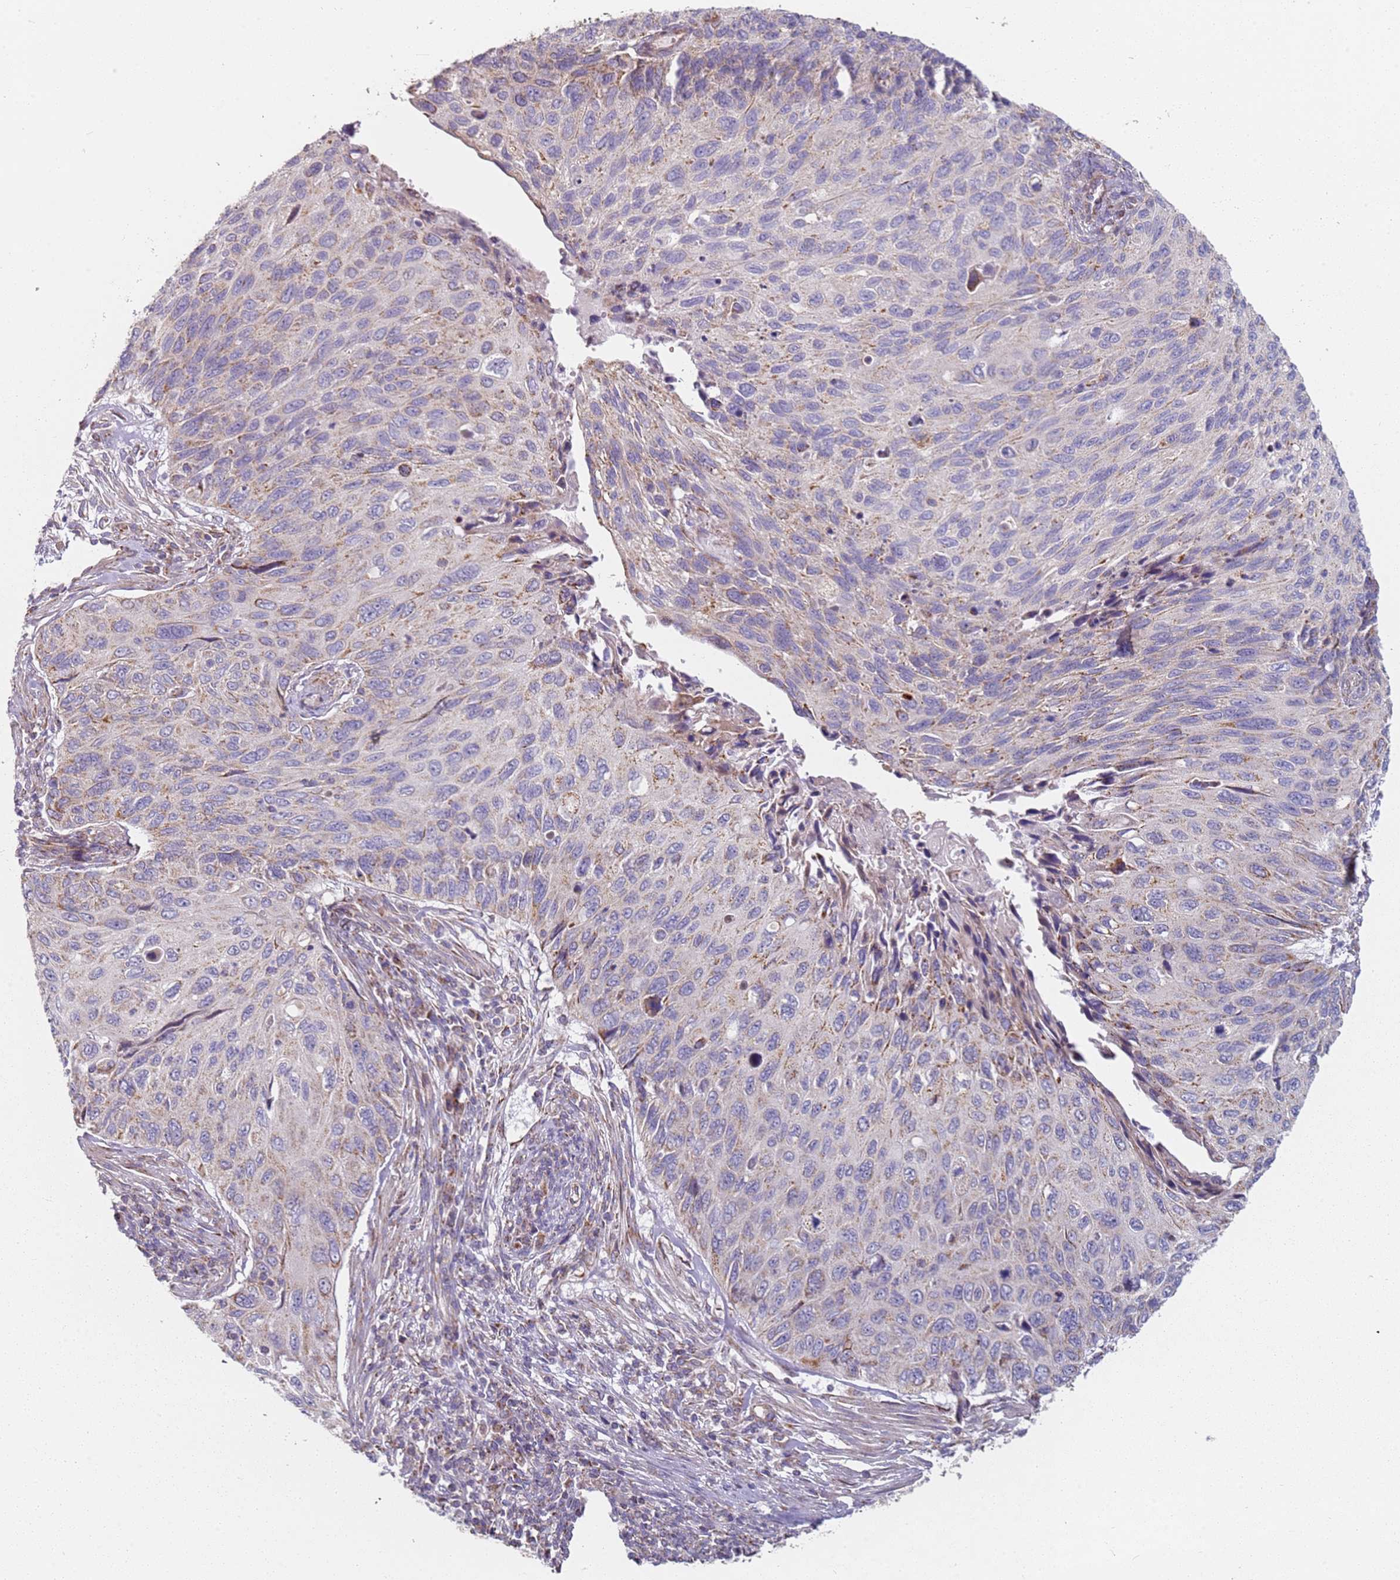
{"staining": {"intensity": "weak", "quantity": "<25%", "location": "cytoplasmic/membranous"}, "tissue": "cervical cancer", "cell_type": "Tumor cells", "image_type": "cancer", "snomed": [{"axis": "morphology", "description": "Squamous cell carcinoma, NOS"}, {"axis": "topography", "description": "Cervix"}], "caption": "The IHC micrograph has no significant expression in tumor cells of cervical cancer (squamous cell carcinoma) tissue.", "gene": "ALS2", "patient": {"sex": "female", "age": 70}}